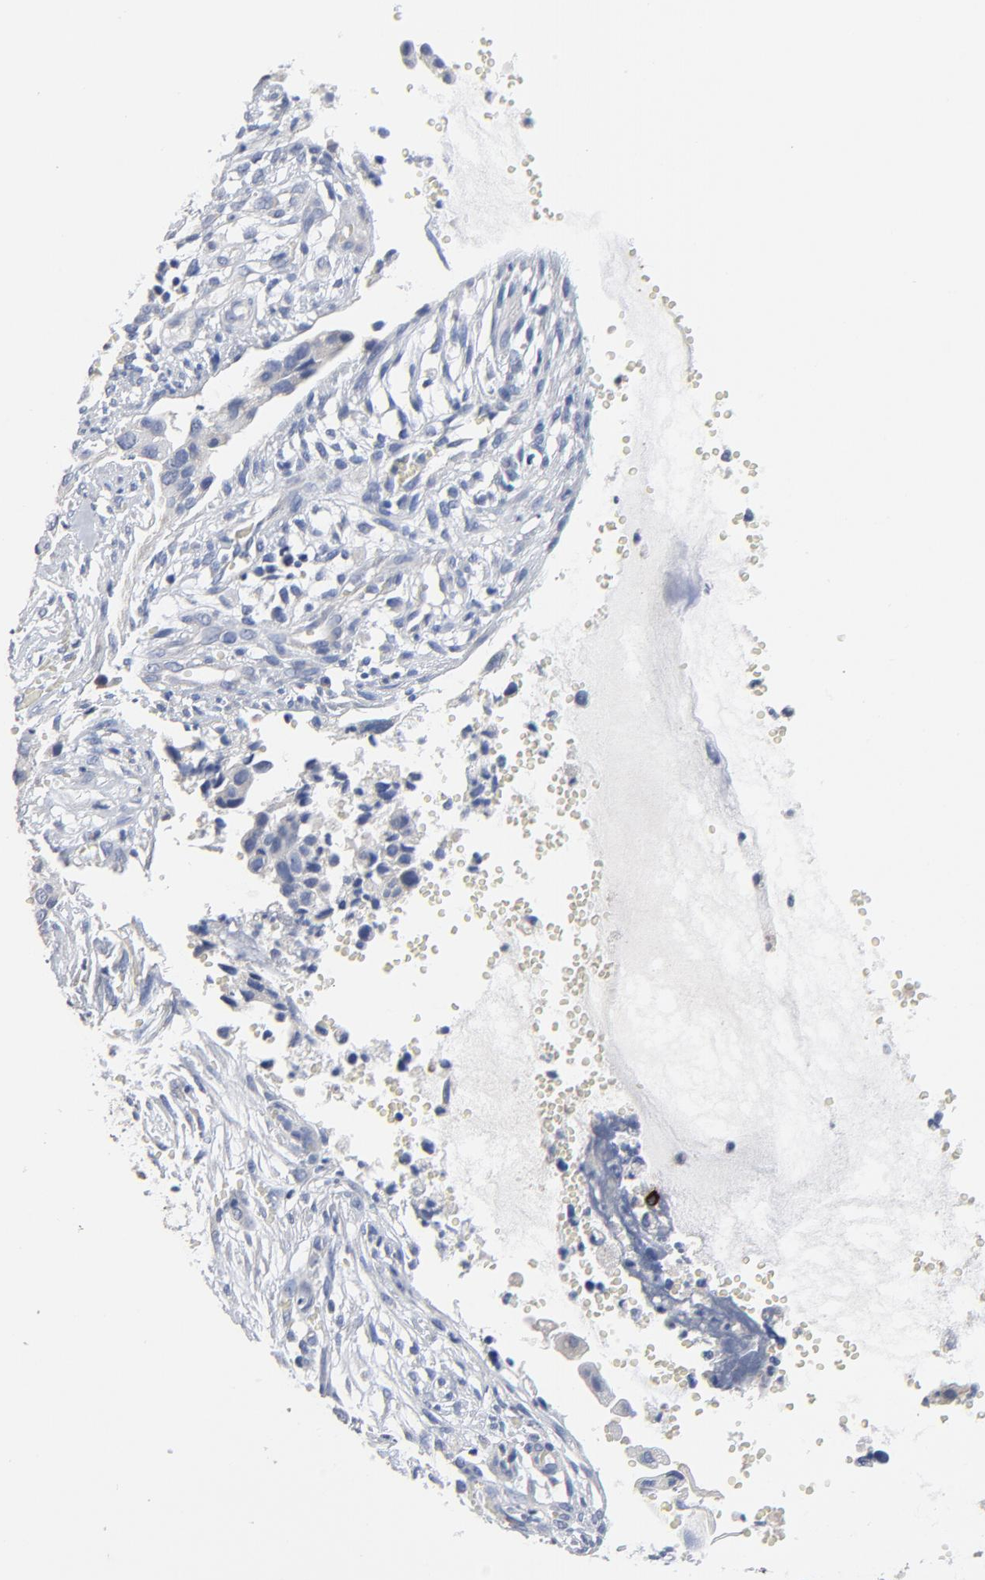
{"staining": {"intensity": "negative", "quantity": "none", "location": "none"}, "tissue": "cervical cancer", "cell_type": "Tumor cells", "image_type": "cancer", "snomed": [{"axis": "morphology", "description": "Normal tissue, NOS"}, {"axis": "morphology", "description": "Squamous cell carcinoma, NOS"}, {"axis": "topography", "description": "Cervix"}], "caption": "DAB (3,3'-diaminobenzidine) immunohistochemical staining of human squamous cell carcinoma (cervical) exhibits no significant positivity in tumor cells.", "gene": "FBXL5", "patient": {"sex": "female", "age": 45}}